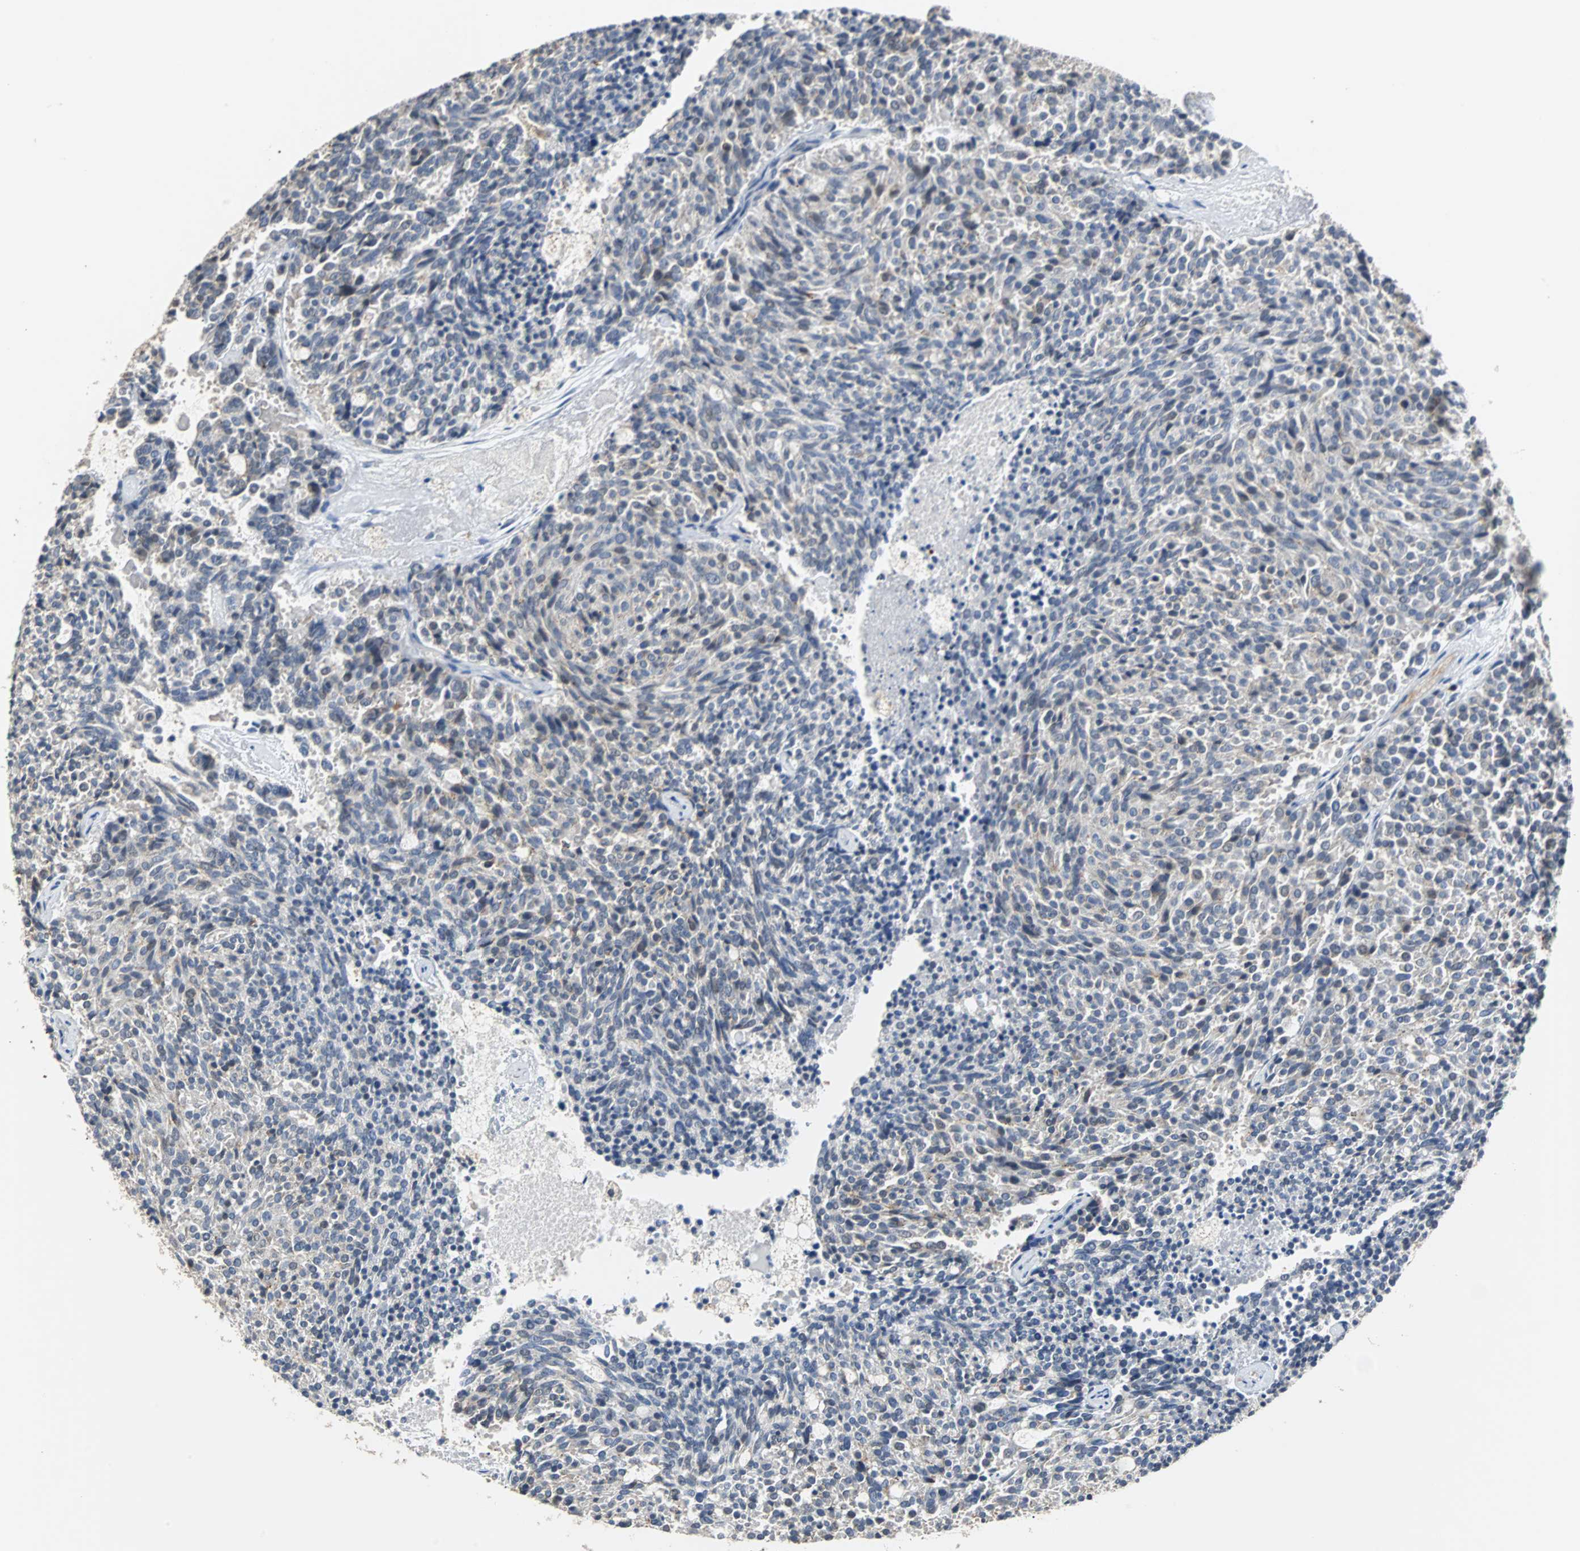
{"staining": {"intensity": "weak", "quantity": "25%-75%", "location": "cytoplasmic/membranous"}, "tissue": "carcinoid", "cell_type": "Tumor cells", "image_type": "cancer", "snomed": [{"axis": "morphology", "description": "Carcinoid, malignant, NOS"}, {"axis": "topography", "description": "Pancreas"}], "caption": "This histopathology image shows IHC staining of human carcinoid, with low weak cytoplasmic/membranous expression in about 25%-75% of tumor cells.", "gene": "HLX", "patient": {"sex": "female", "age": 54}}